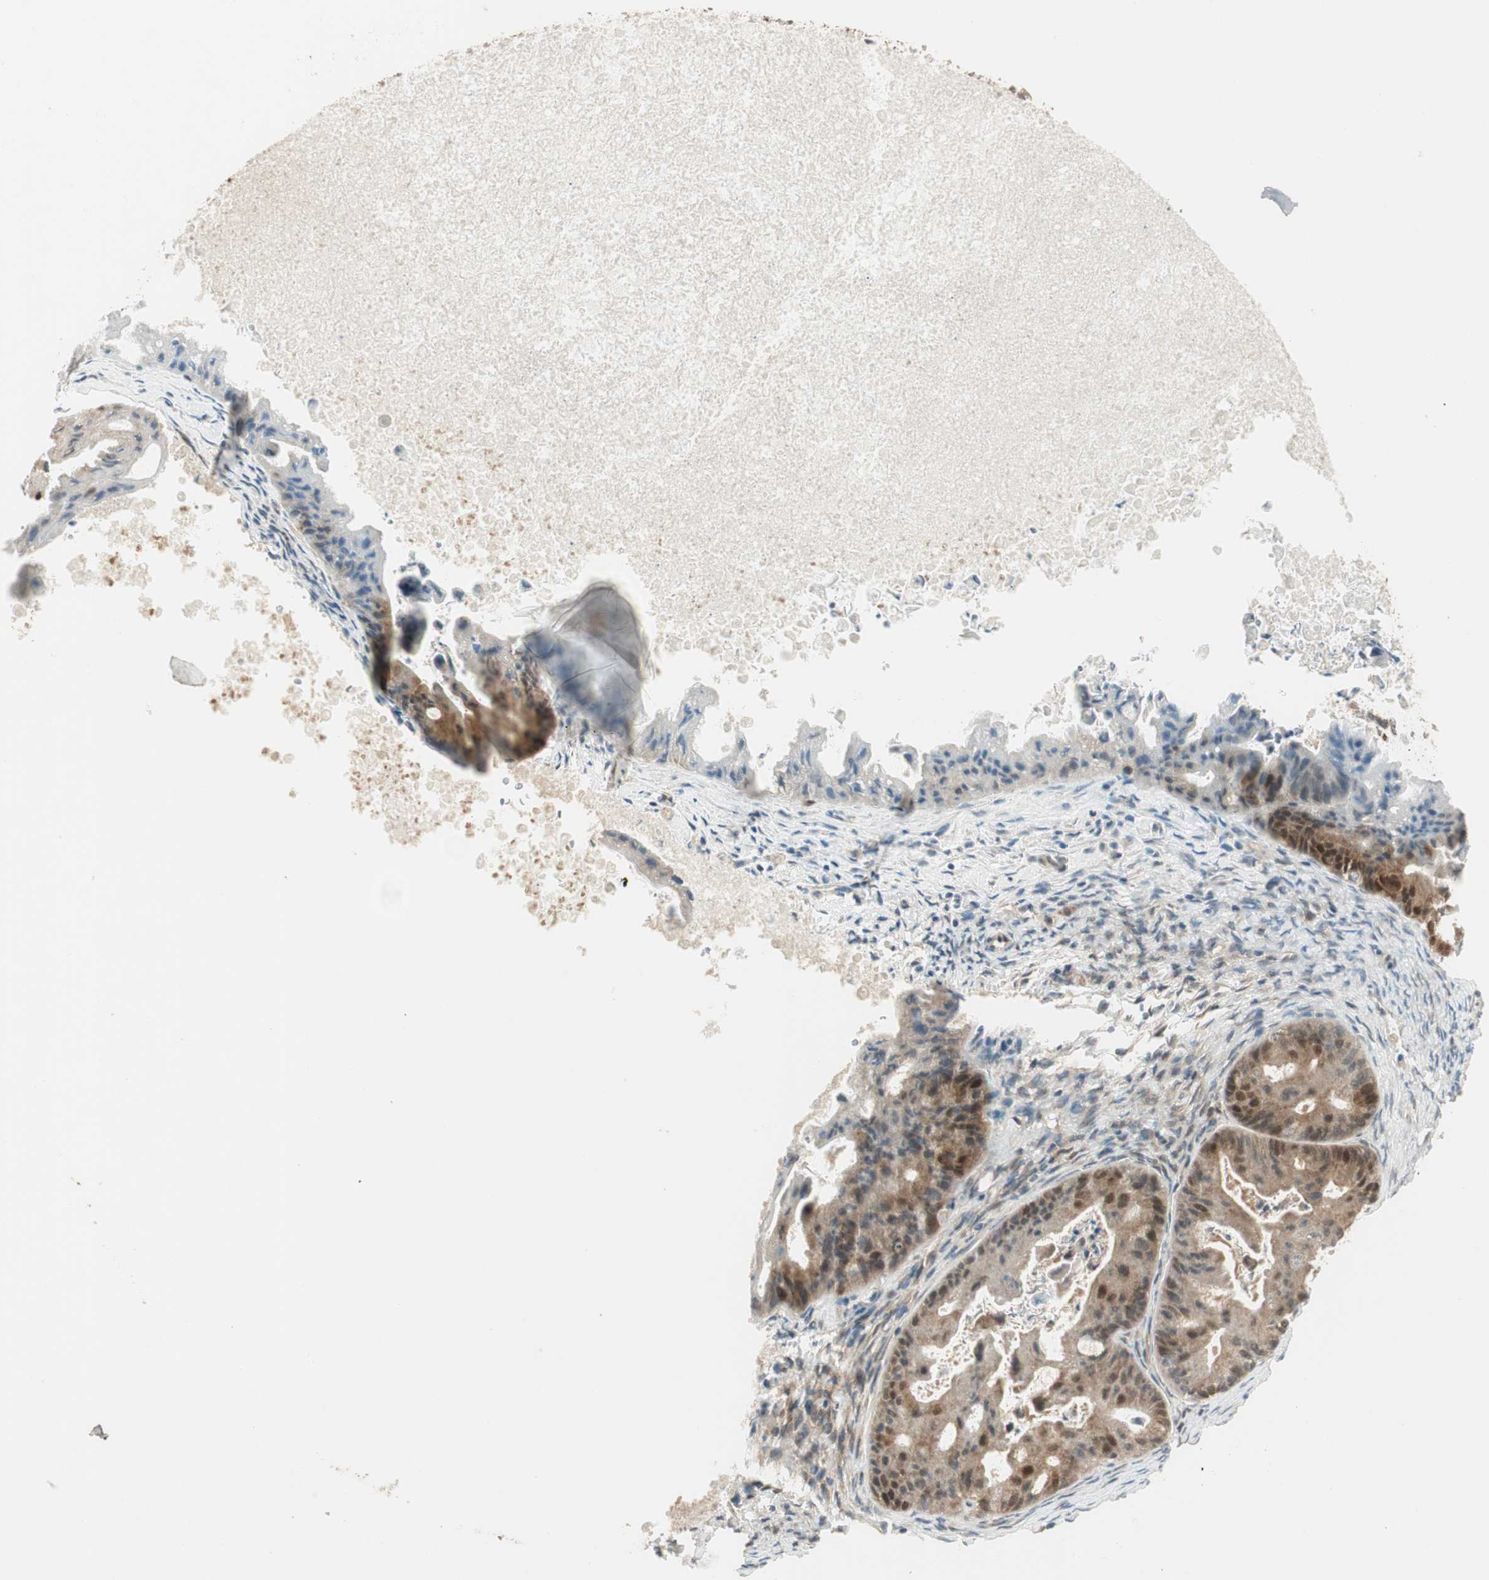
{"staining": {"intensity": "weak", "quantity": "25%-75%", "location": "cytoplasmic/membranous,nuclear"}, "tissue": "ovarian cancer", "cell_type": "Tumor cells", "image_type": "cancer", "snomed": [{"axis": "morphology", "description": "Cystadenocarcinoma, mucinous, NOS"}, {"axis": "topography", "description": "Ovary"}], "caption": "Ovarian cancer stained with a protein marker shows weak staining in tumor cells.", "gene": "IPO5", "patient": {"sex": "female", "age": 37}}